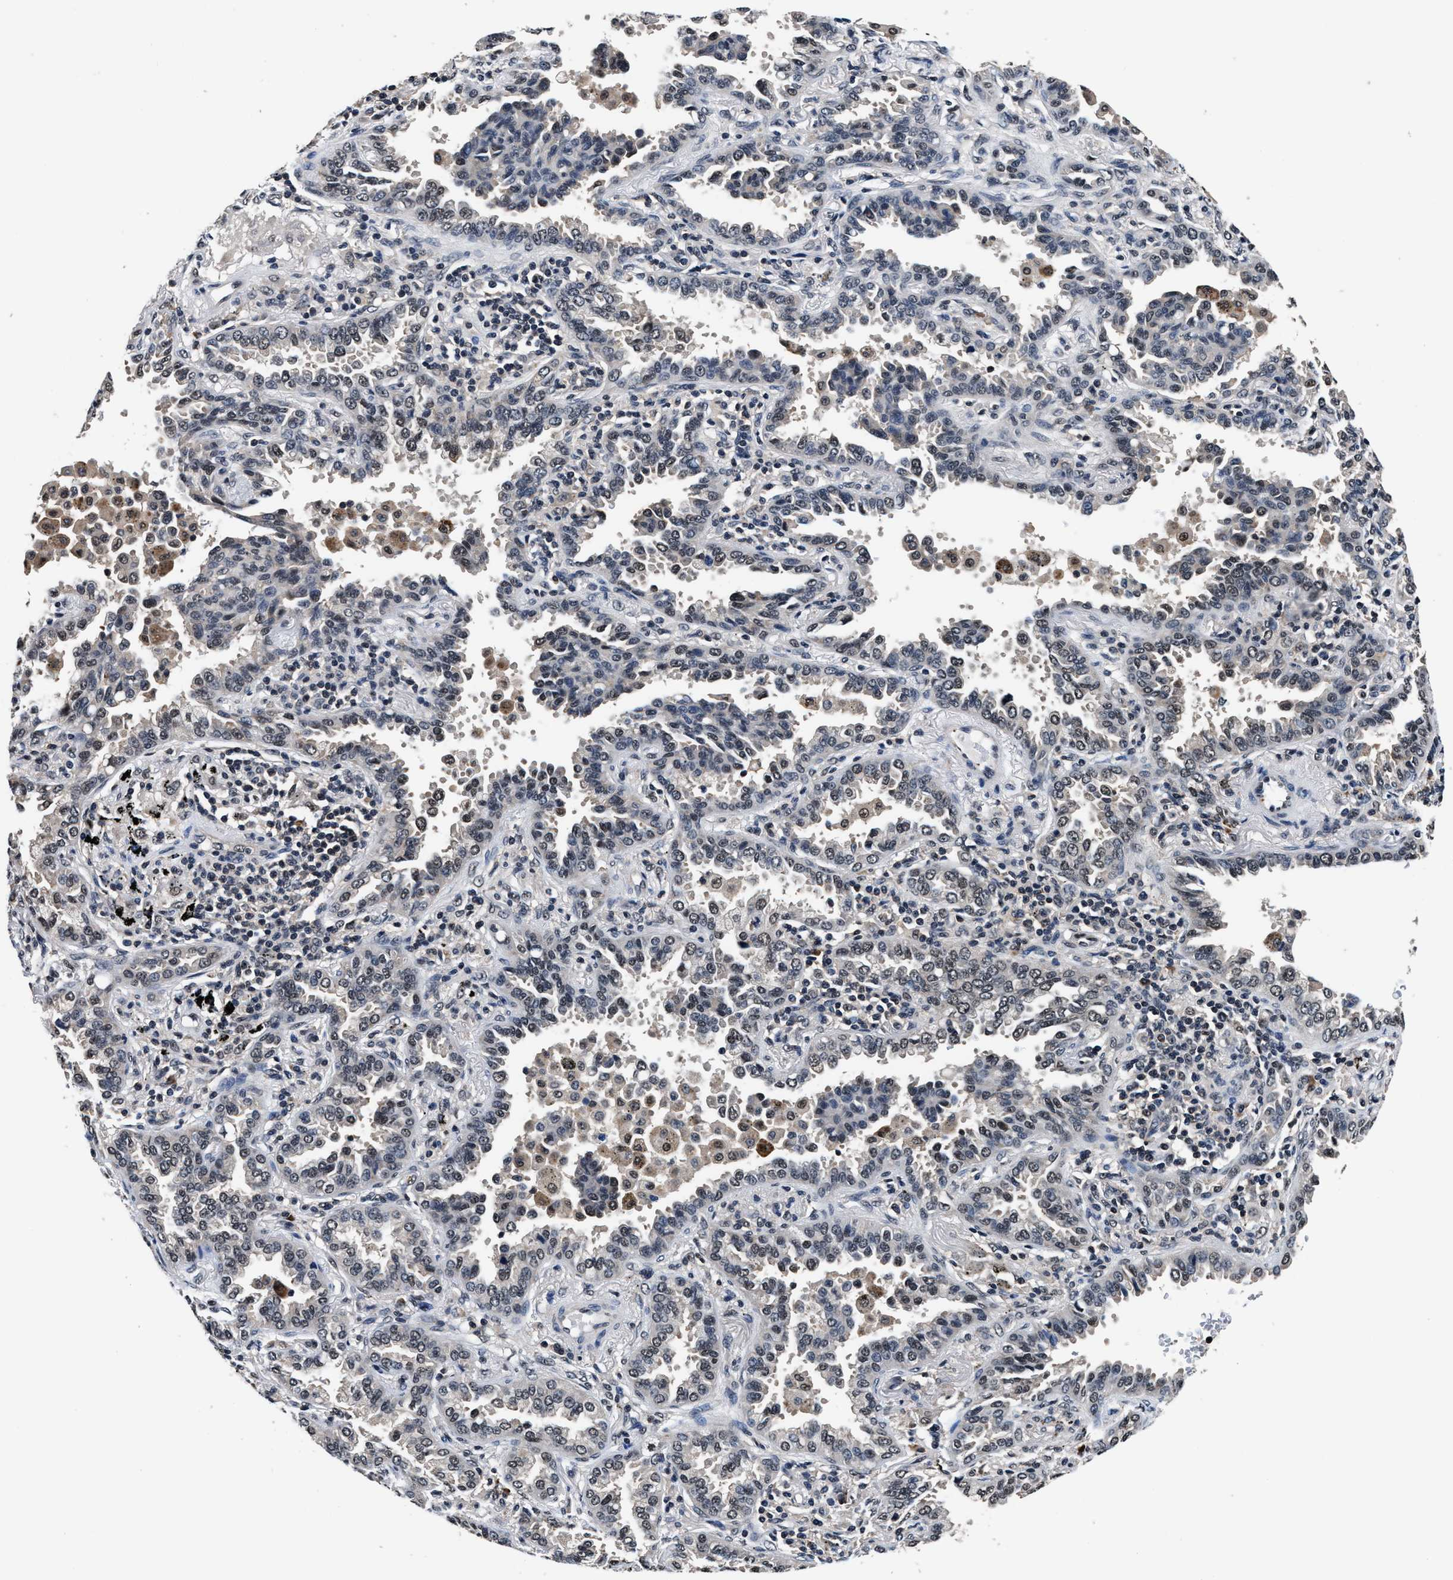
{"staining": {"intensity": "moderate", "quantity": "<25%", "location": "nuclear"}, "tissue": "lung cancer", "cell_type": "Tumor cells", "image_type": "cancer", "snomed": [{"axis": "morphology", "description": "Normal tissue, NOS"}, {"axis": "morphology", "description": "Adenocarcinoma, NOS"}, {"axis": "topography", "description": "Lung"}], "caption": "IHC image of neoplastic tissue: adenocarcinoma (lung) stained using IHC reveals low levels of moderate protein expression localized specifically in the nuclear of tumor cells, appearing as a nuclear brown color.", "gene": "USP16", "patient": {"sex": "male", "age": 59}}